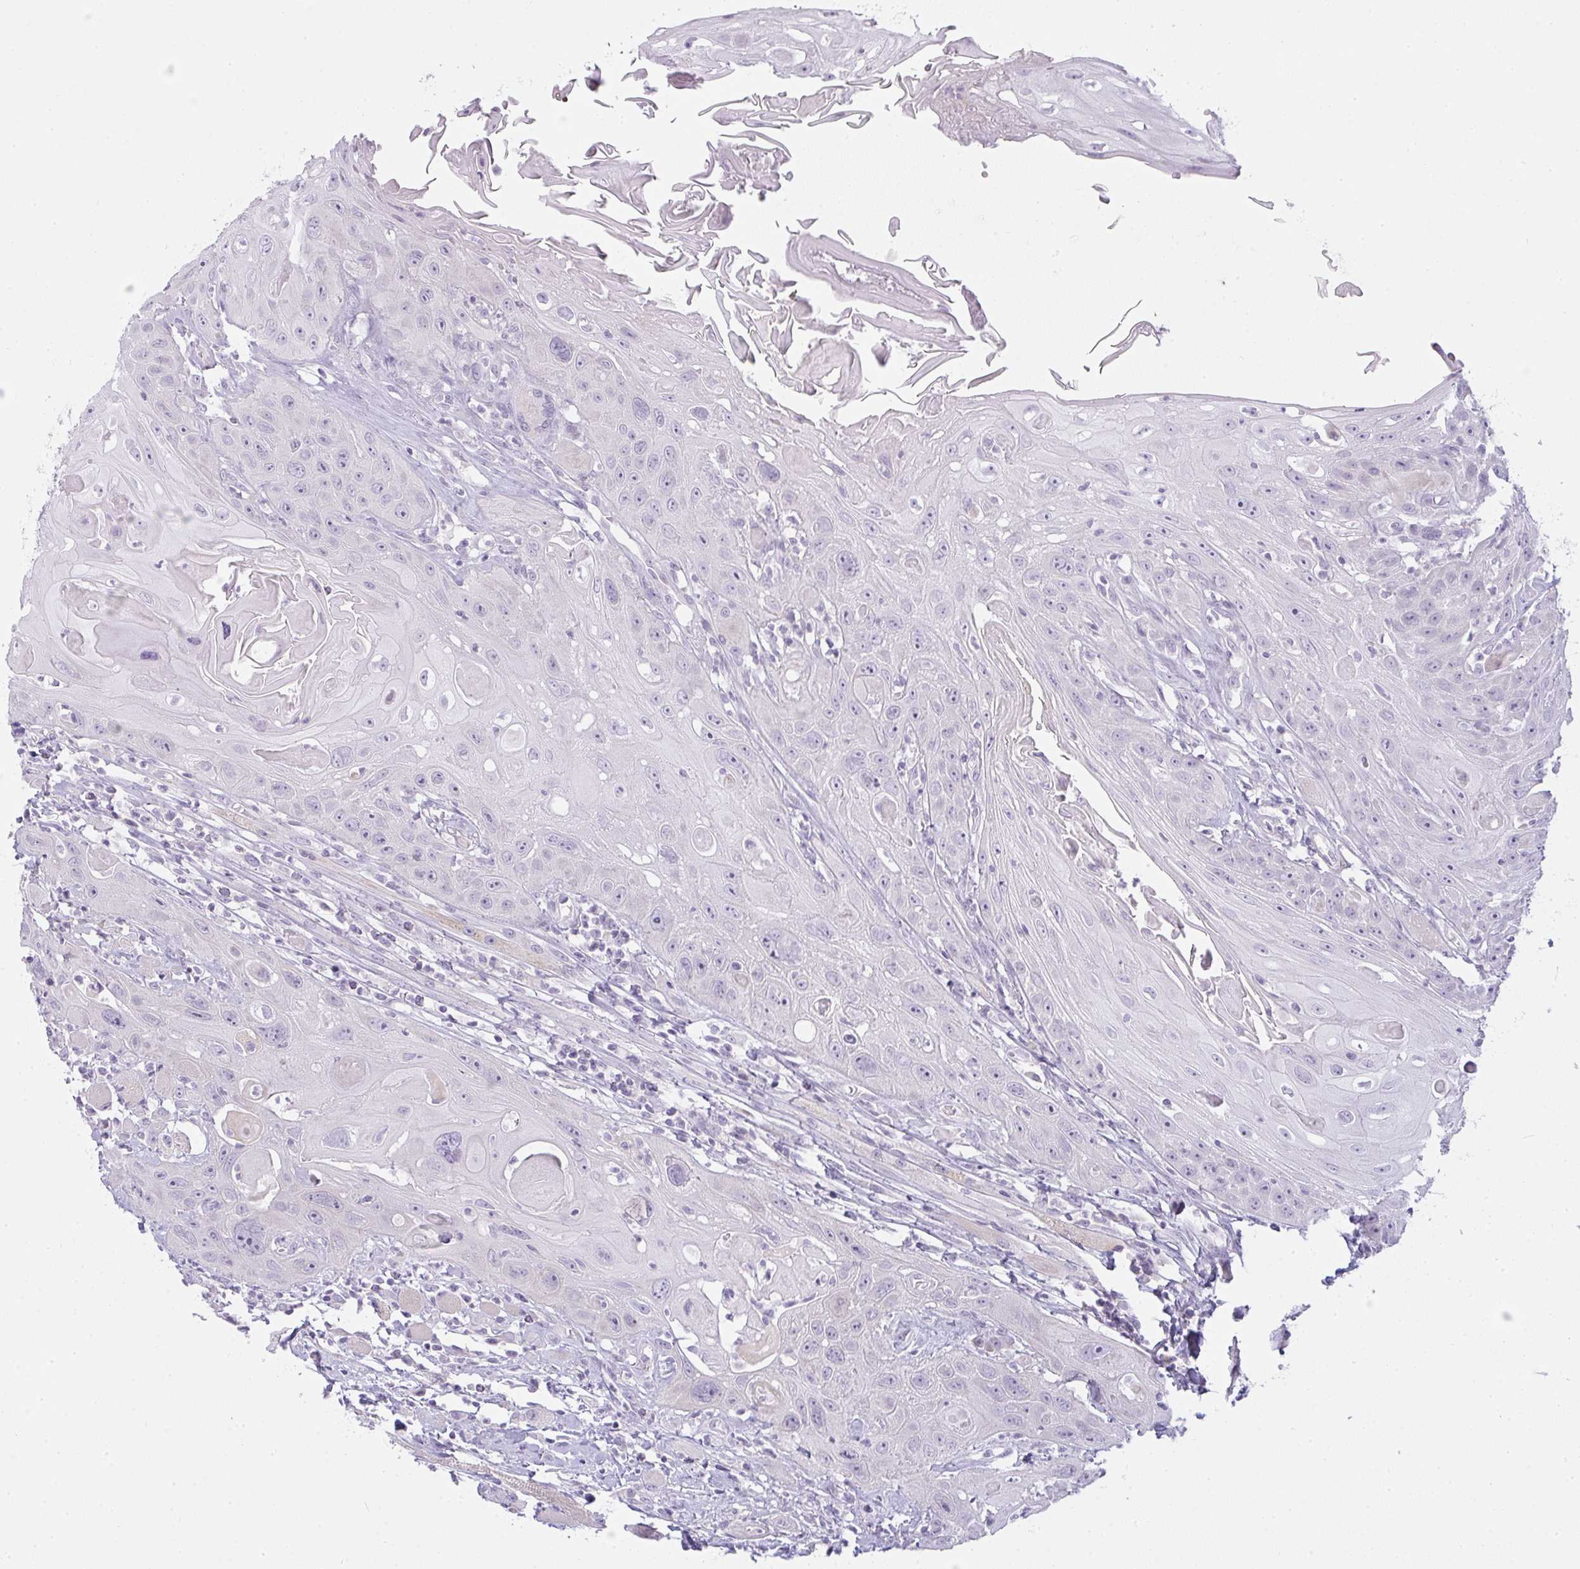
{"staining": {"intensity": "negative", "quantity": "none", "location": "none"}, "tissue": "head and neck cancer", "cell_type": "Tumor cells", "image_type": "cancer", "snomed": [{"axis": "morphology", "description": "Squamous cell carcinoma, NOS"}, {"axis": "topography", "description": "Head-Neck"}], "caption": "Tumor cells show no significant positivity in squamous cell carcinoma (head and neck).", "gene": "SIRPB2", "patient": {"sex": "female", "age": 59}}